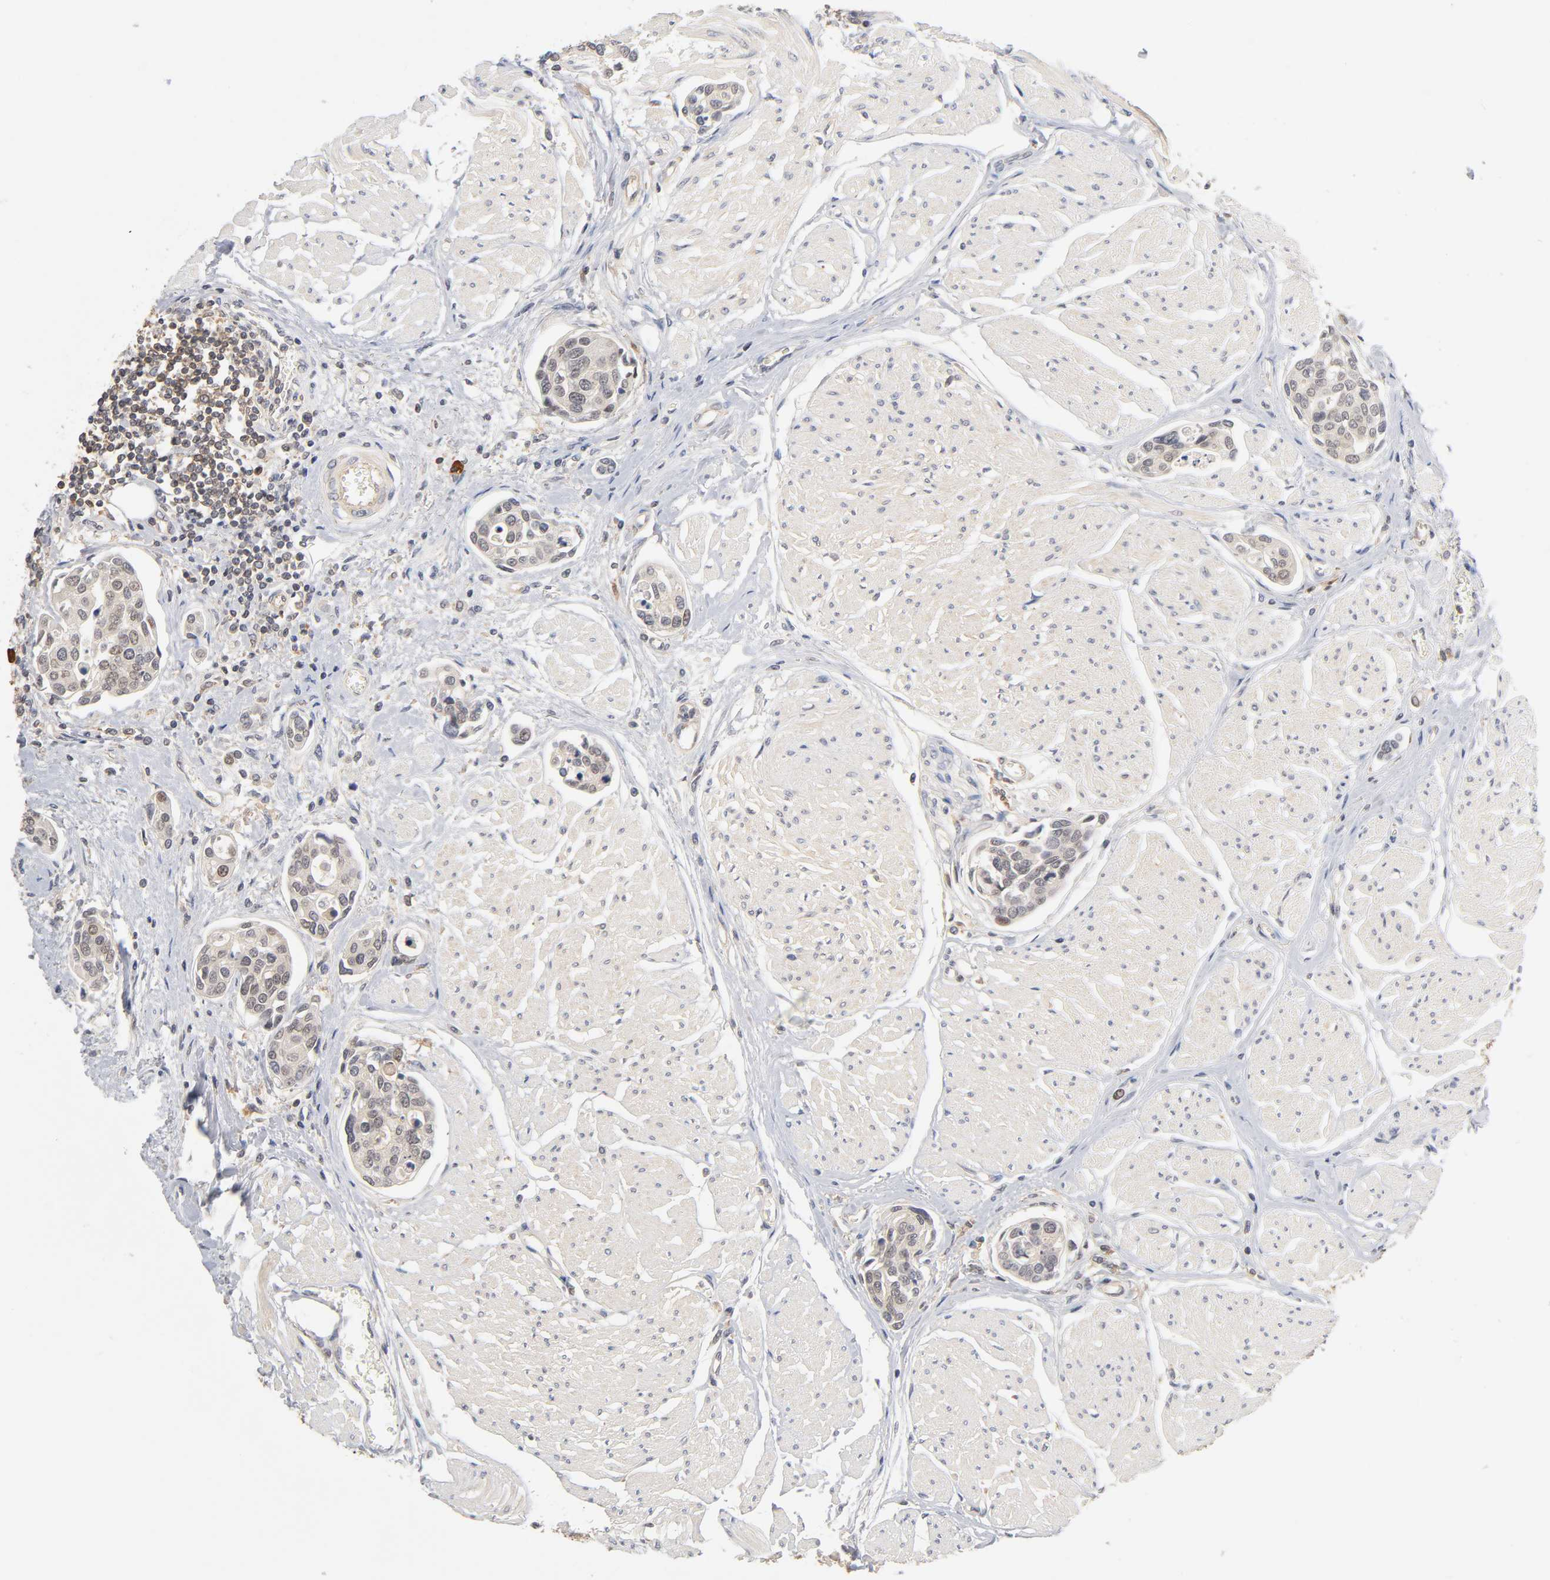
{"staining": {"intensity": "weak", "quantity": "25%-75%", "location": "cytoplasmic/membranous,nuclear"}, "tissue": "urothelial cancer", "cell_type": "Tumor cells", "image_type": "cancer", "snomed": [{"axis": "morphology", "description": "Urothelial carcinoma, High grade"}, {"axis": "topography", "description": "Urinary bladder"}], "caption": "A low amount of weak cytoplasmic/membranous and nuclear expression is appreciated in about 25%-75% of tumor cells in urothelial cancer tissue.", "gene": "ACTR2", "patient": {"sex": "male", "age": 78}}